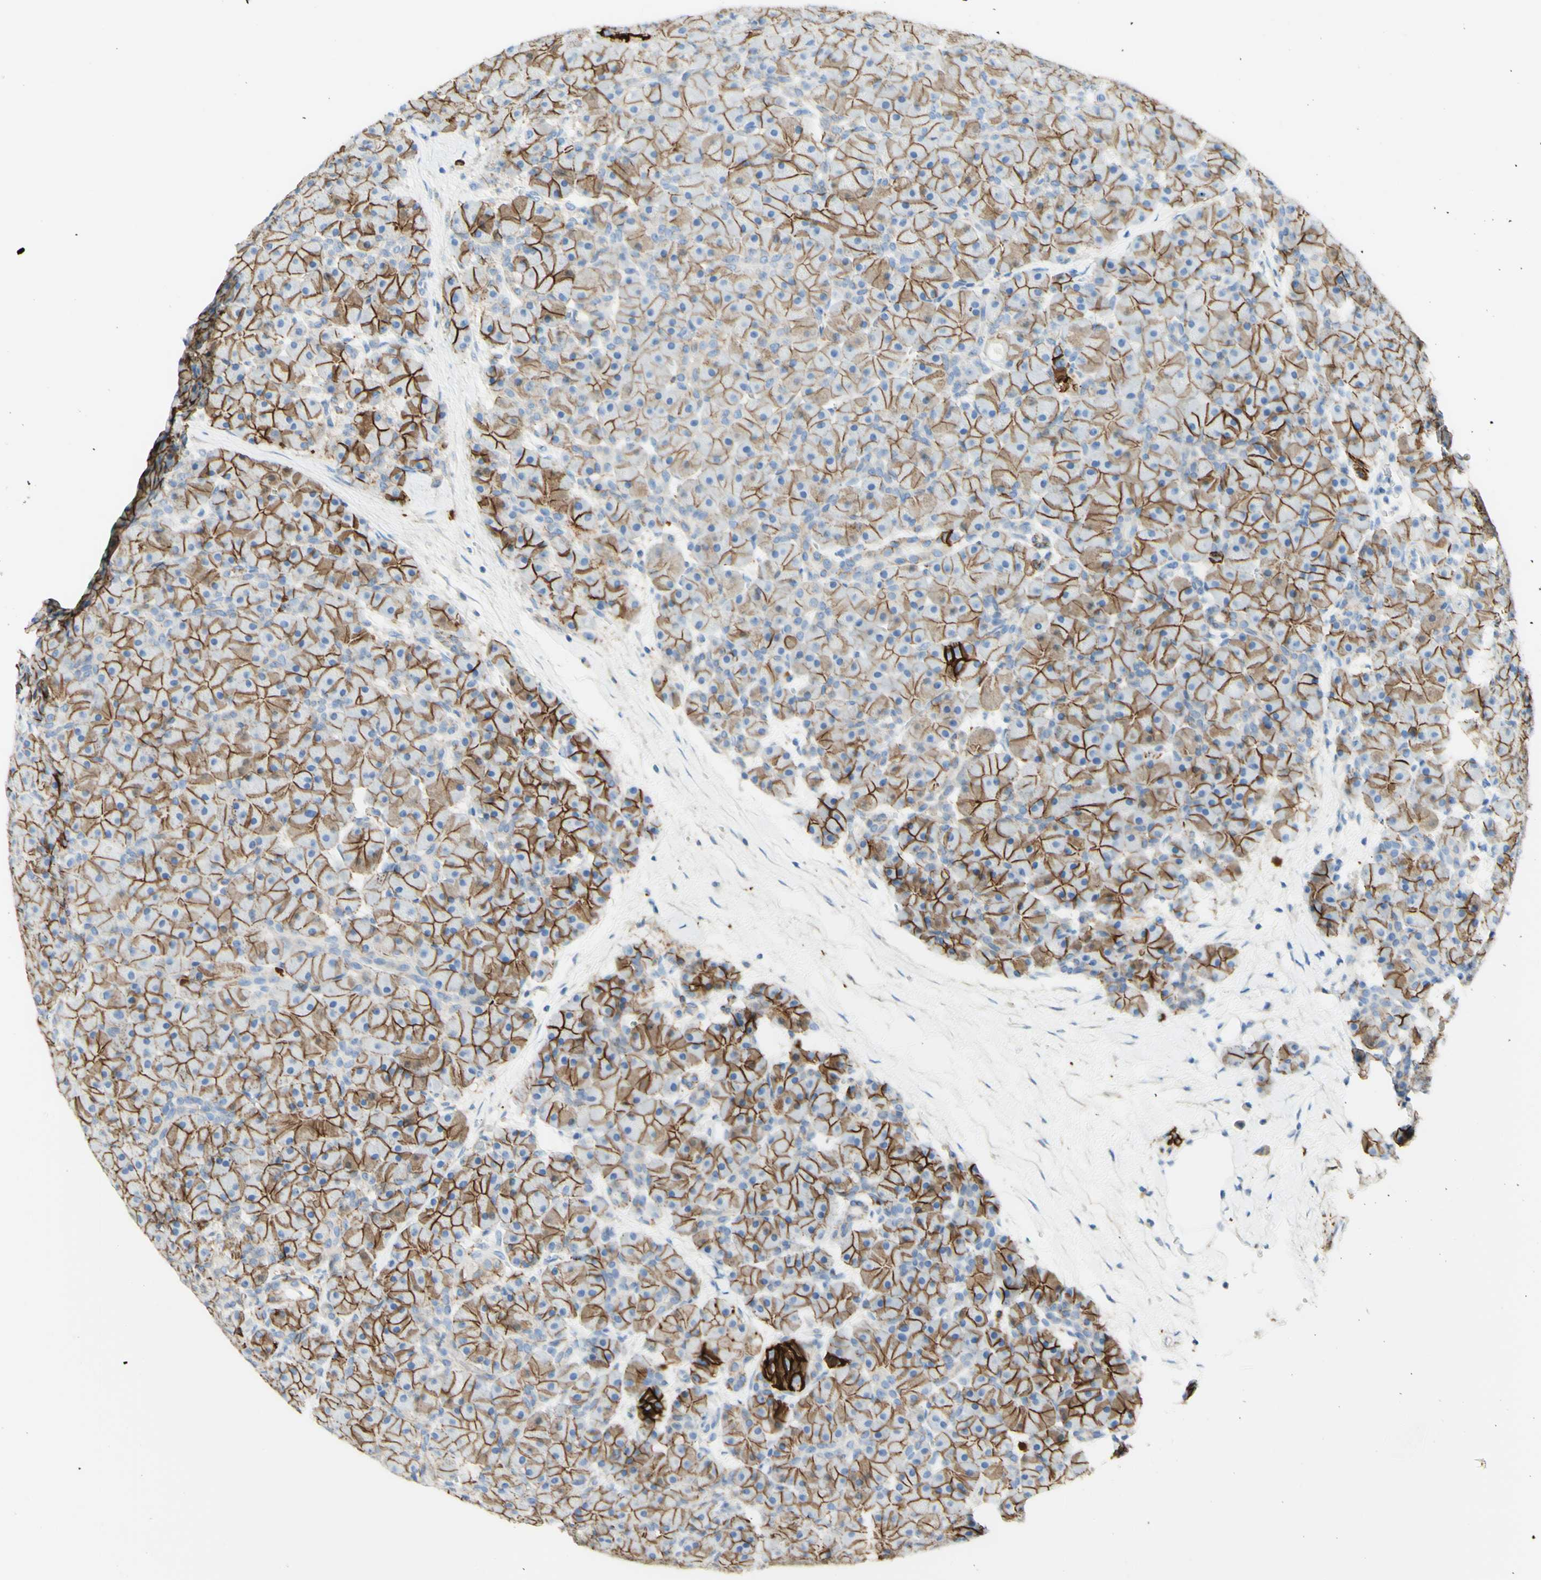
{"staining": {"intensity": "moderate", "quantity": ">75%", "location": "cytoplasmic/membranous"}, "tissue": "pancreas", "cell_type": "Exocrine glandular cells", "image_type": "normal", "snomed": [{"axis": "morphology", "description": "Normal tissue, NOS"}, {"axis": "topography", "description": "Pancreas"}], "caption": "High-magnification brightfield microscopy of benign pancreas stained with DAB (3,3'-diaminobenzidine) (brown) and counterstained with hematoxylin (blue). exocrine glandular cells exhibit moderate cytoplasmic/membranous positivity is identified in approximately>75% of cells. The protein is stained brown, and the nuclei are stained in blue (DAB IHC with brightfield microscopy, high magnification).", "gene": "ALCAM", "patient": {"sex": "male", "age": 66}}